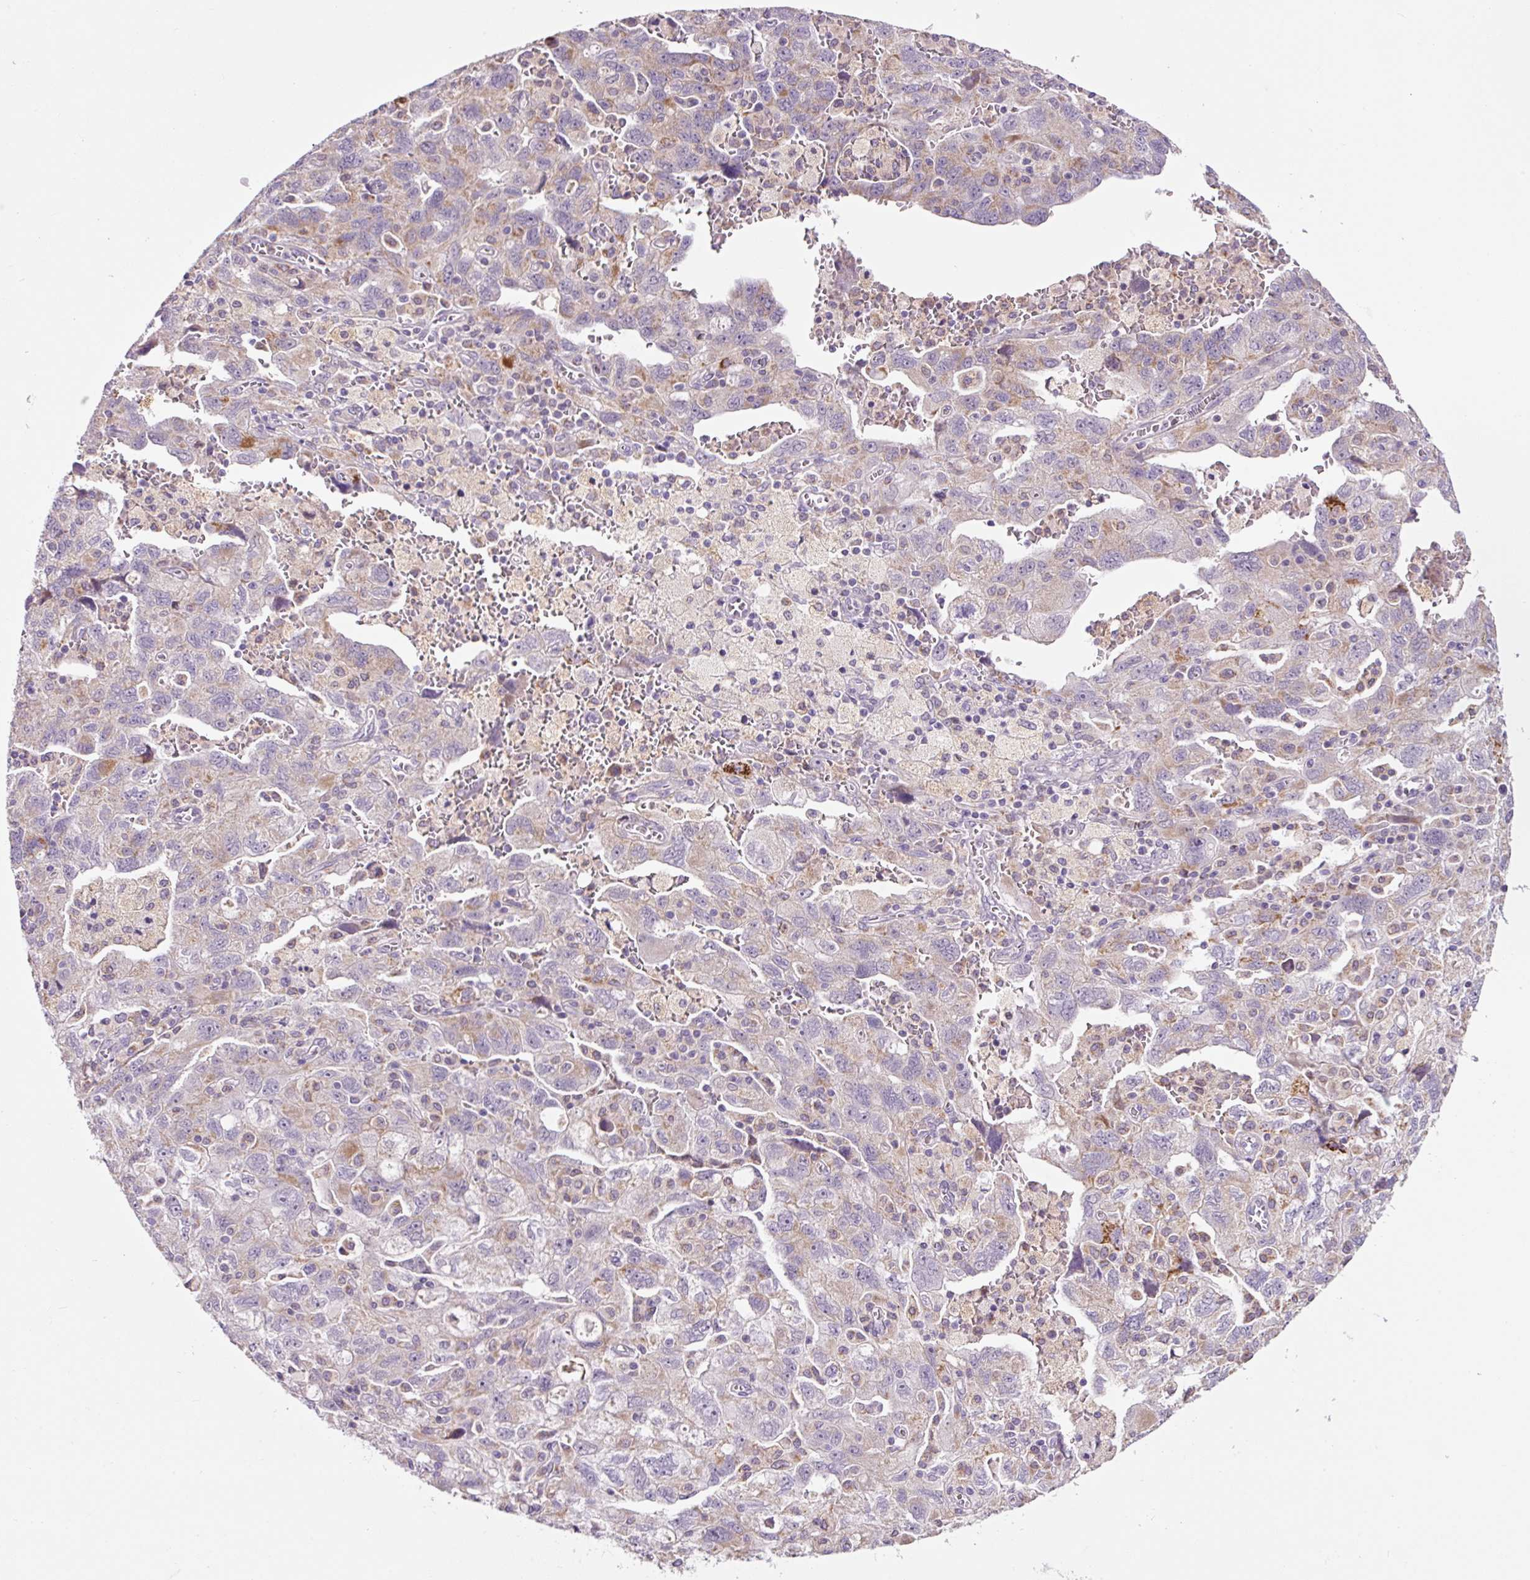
{"staining": {"intensity": "weak", "quantity": "<25%", "location": "cytoplasmic/membranous"}, "tissue": "ovarian cancer", "cell_type": "Tumor cells", "image_type": "cancer", "snomed": [{"axis": "morphology", "description": "Carcinoma, NOS"}, {"axis": "morphology", "description": "Cystadenocarcinoma, serous, NOS"}, {"axis": "topography", "description": "Ovary"}], "caption": "This is an immunohistochemistry (IHC) photomicrograph of ovarian serous cystadenocarcinoma. There is no expression in tumor cells.", "gene": "PCK2", "patient": {"sex": "female", "age": 69}}